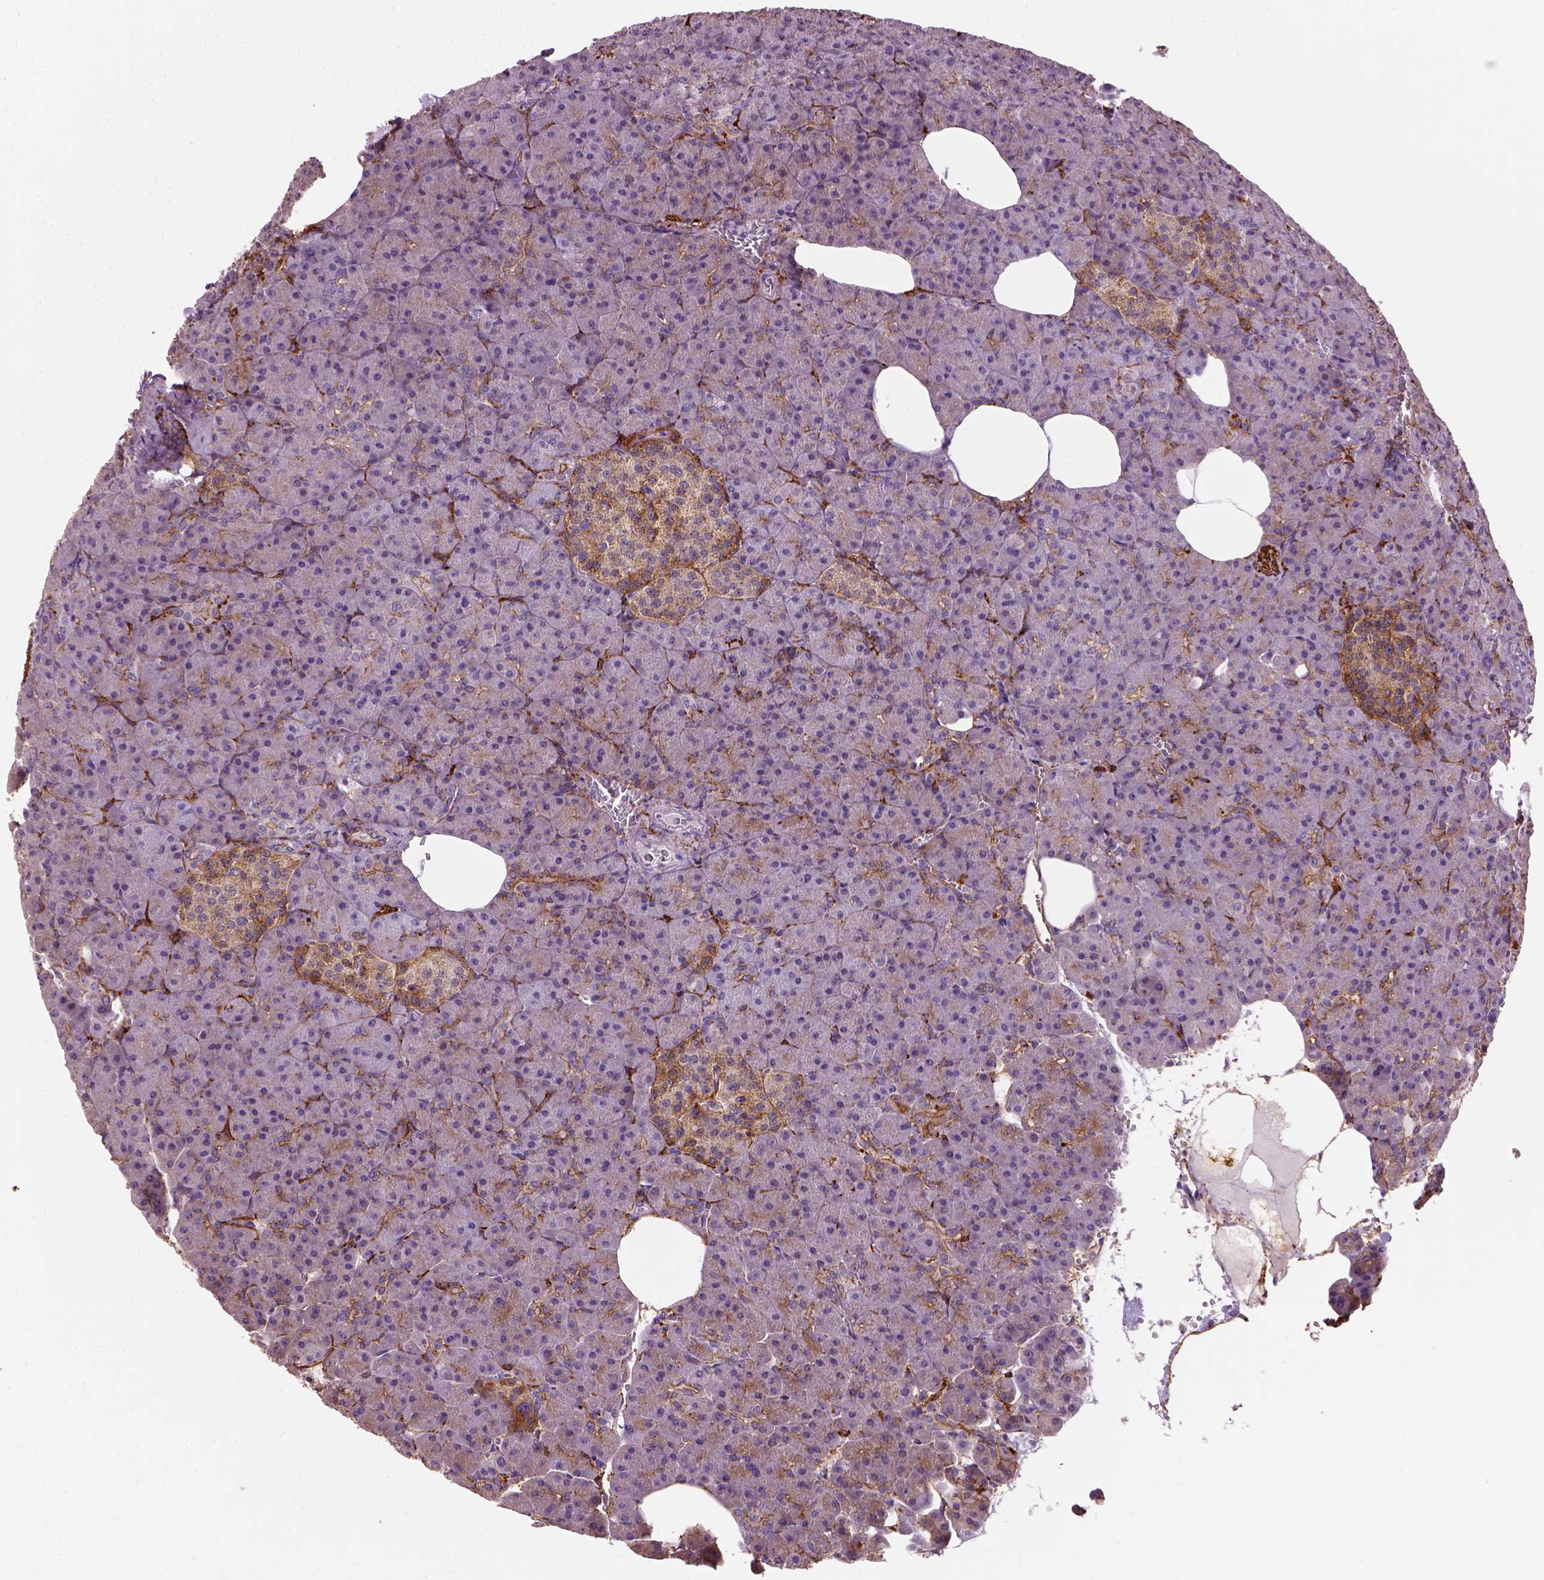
{"staining": {"intensity": "moderate", "quantity": ">75%", "location": "cytoplasmic/membranous"}, "tissue": "pancreas", "cell_type": "Exocrine glandular cells", "image_type": "normal", "snomed": [{"axis": "morphology", "description": "Normal tissue, NOS"}, {"axis": "topography", "description": "Pancreas"}], "caption": "Immunohistochemistry (IHC) (DAB (3,3'-diaminobenzidine)) staining of unremarkable pancreas exhibits moderate cytoplasmic/membranous protein positivity in about >75% of exocrine glandular cells. The staining was performed using DAB (3,3'-diaminobenzidine) to visualize the protein expression in brown, while the nuclei were stained in blue with hematoxylin (Magnification: 20x).", "gene": "MARCKS", "patient": {"sex": "female", "age": 74}}